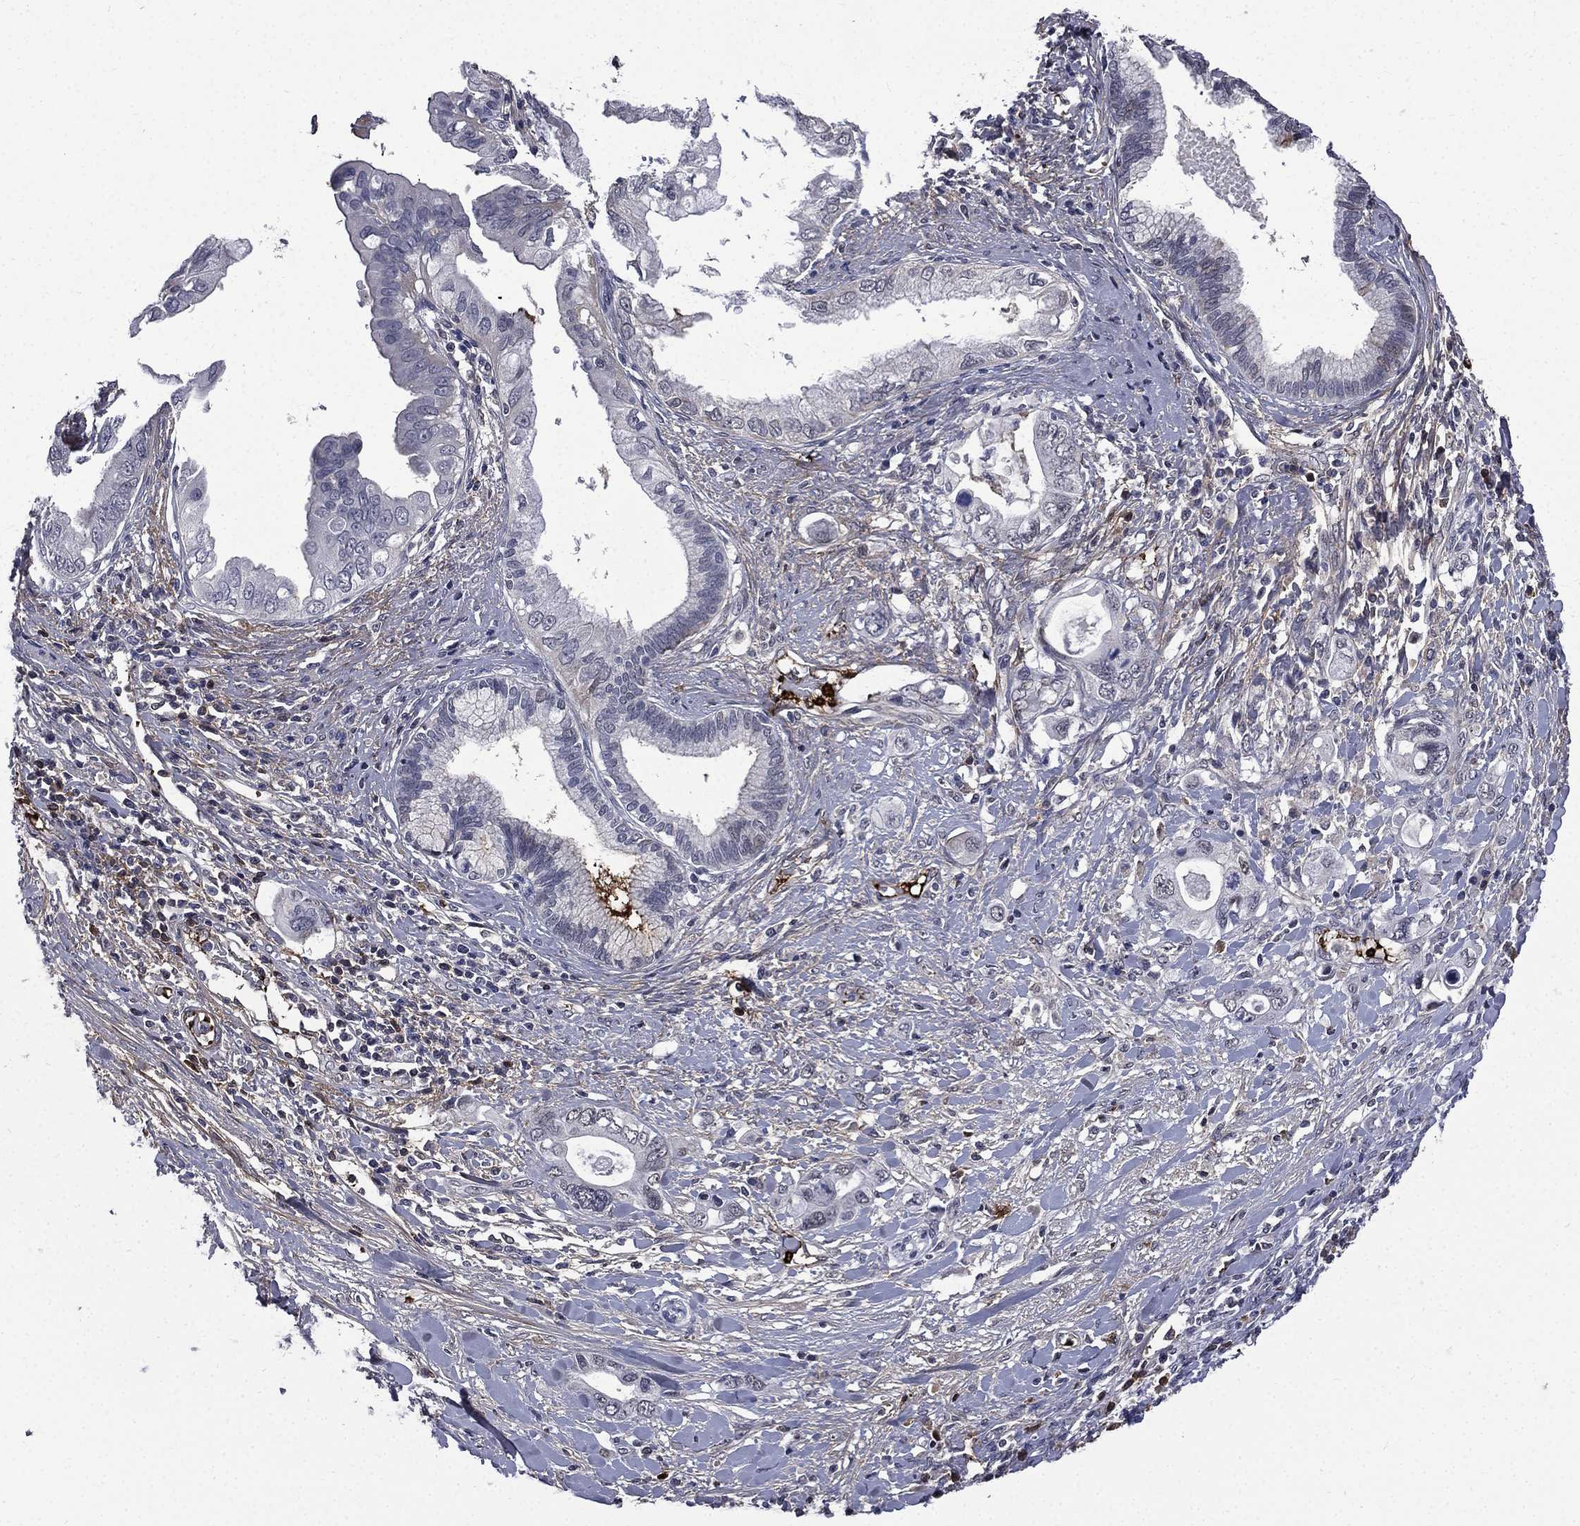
{"staining": {"intensity": "negative", "quantity": "none", "location": "none"}, "tissue": "pancreatic cancer", "cell_type": "Tumor cells", "image_type": "cancer", "snomed": [{"axis": "morphology", "description": "Adenocarcinoma, NOS"}, {"axis": "topography", "description": "Pancreas"}], "caption": "A micrograph of adenocarcinoma (pancreatic) stained for a protein exhibits no brown staining in tumor cells. (DAB (3,3'-diaminobenzidine) immunohistochemistry (IHC), high magnification).", "gene": "FGG", "patient": {"sex": "female", "age": 56}}